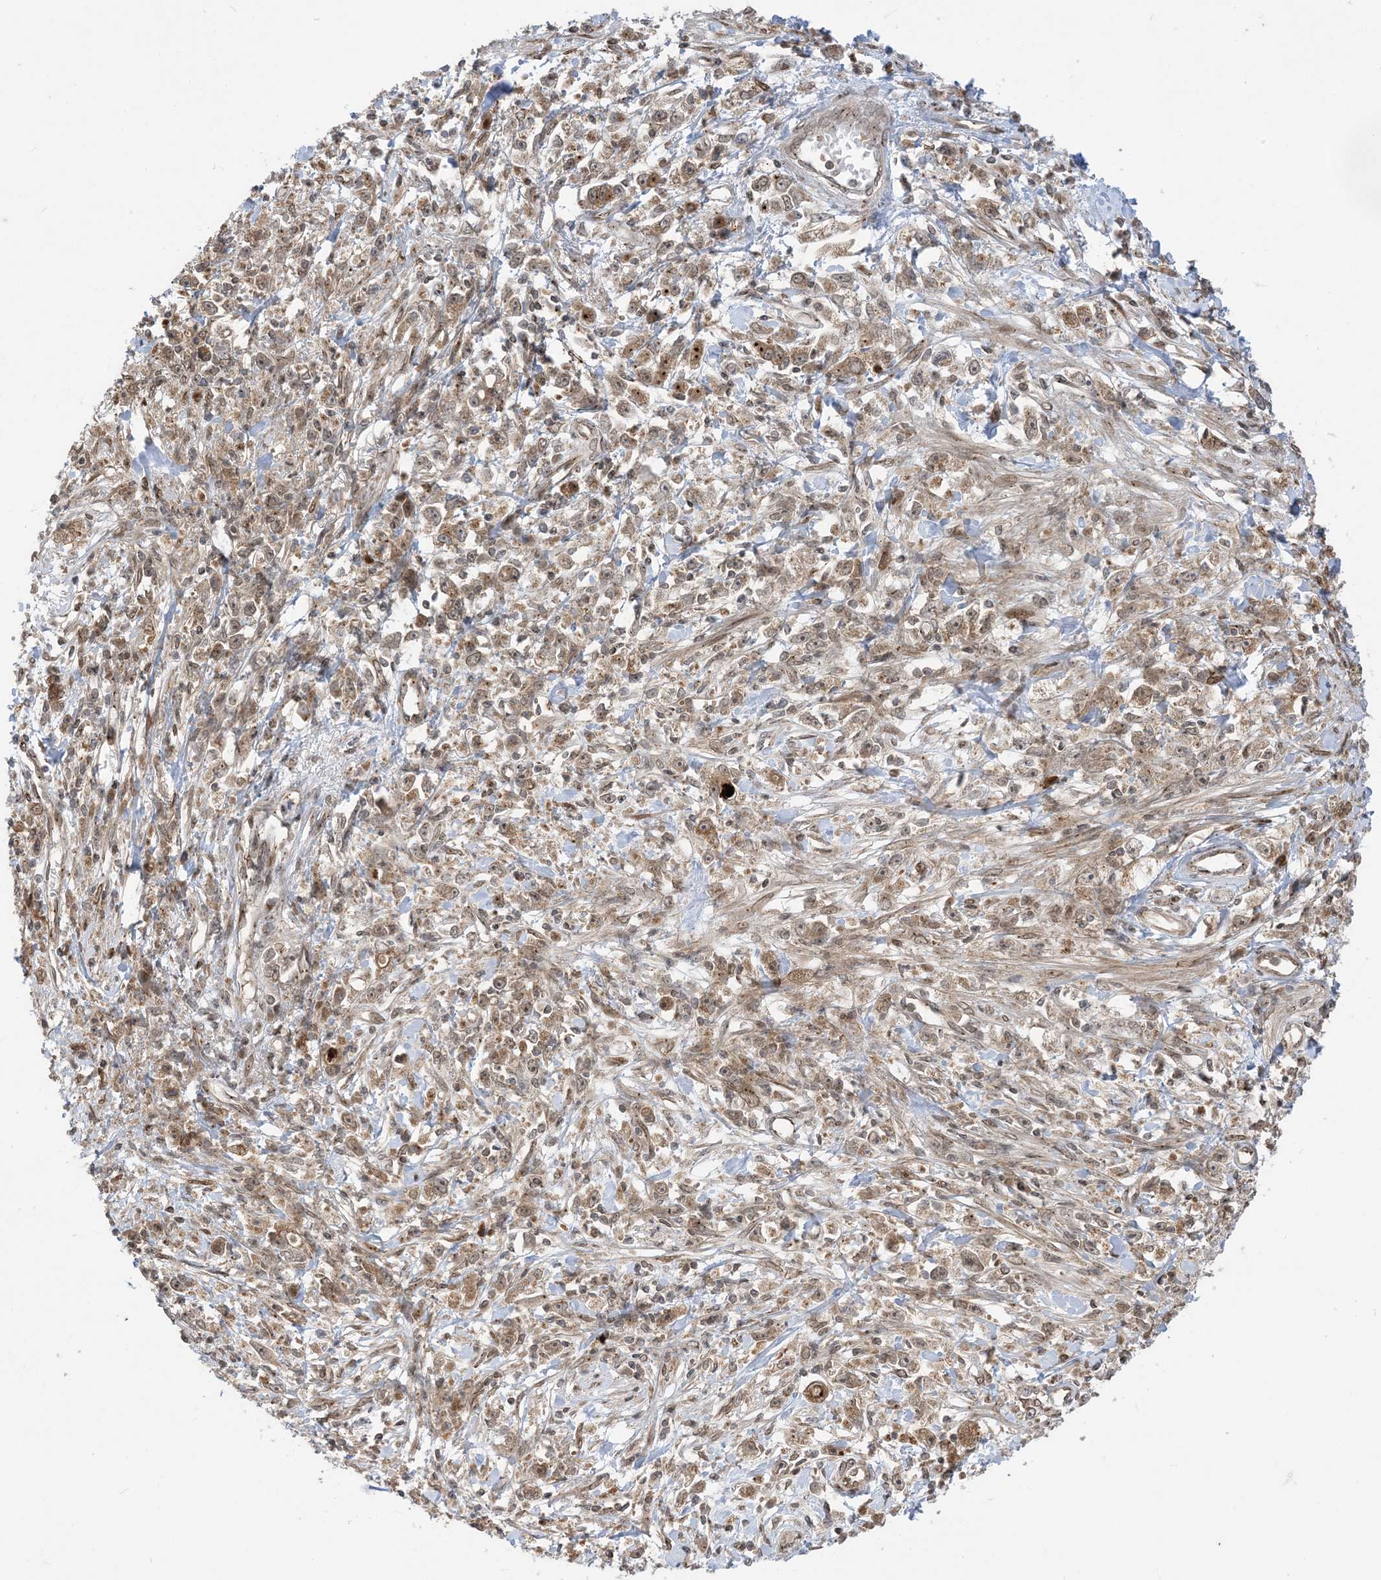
{"staining": {"intensity": "moderate", "quantity": ">75%", "location": "cytoplasmic/membranous"}, "tissue": "stomach cancer", "cell_type": "Tumor cells", "image_type": "cancer", "snomed": [{"axis": "morphology", "description": "Adenocarcinoma, NOS"}, {"axis": "topography", "description": "Stomach"}], "caption": "IHC photomicrograph of stomach cancer (adenocarcinoma) stained for a protein (brown), which reveals medium levels of moderate cytoplasmic/membranous expression in approximately >75% of tumor cells.", "gene": "CASP4", "patient": {"sex": "female", "age": 59}}